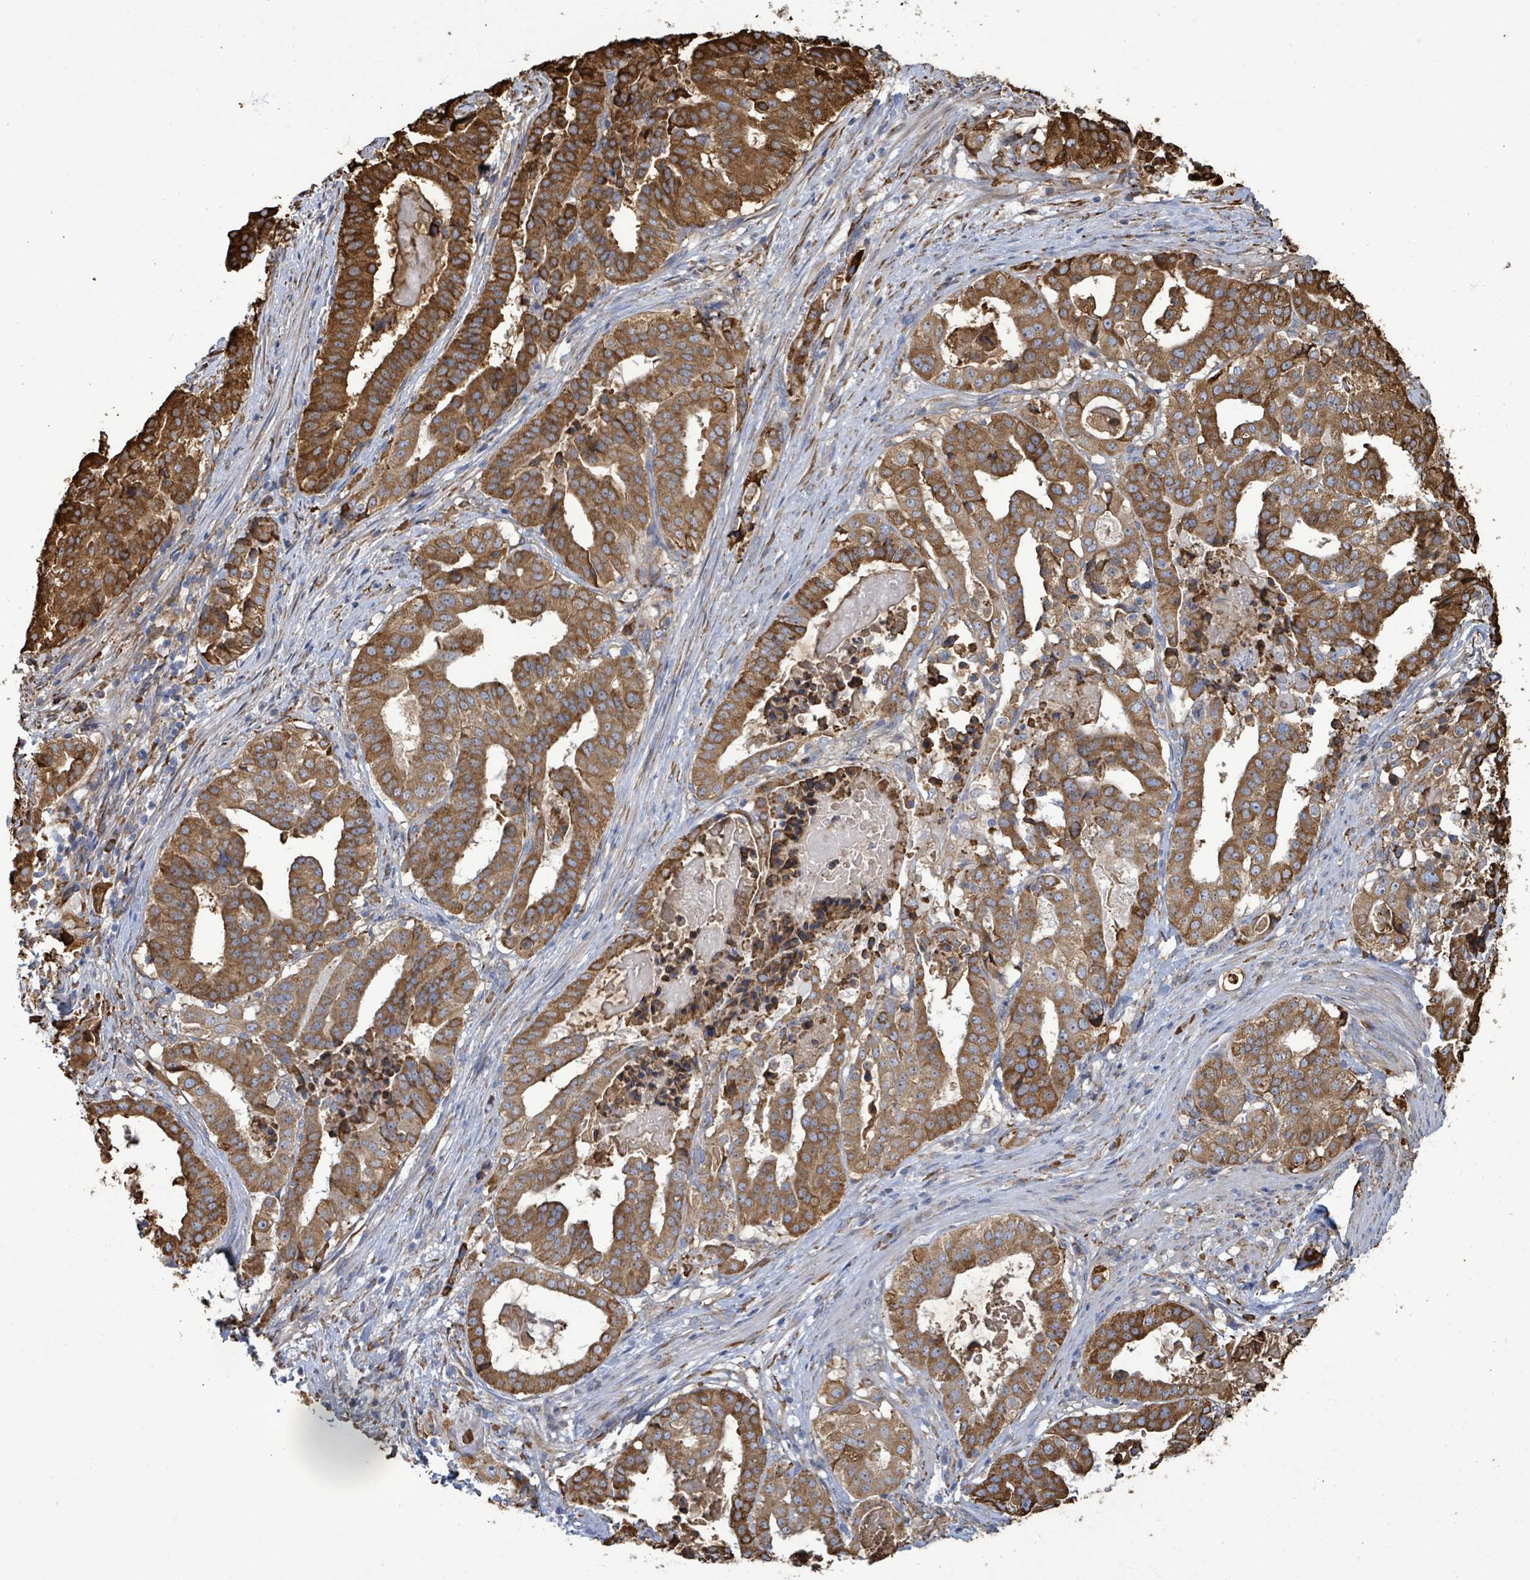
{"staining": {"intensity": "strong", "quantity": ">75%", "location": "cytoplasmic/membranous"}, "tissue": "stomach cancer", "cell_type": "Tumor cells", "image_type": "cancer", "snomed": [{"axis": "morphology", "description": "Adenocarcinoma, NOS"}, {"axis": "topography", "description": "Stomach"}], "caption": "A micrograph of human stomach cancer (adenocarcinoma) stained for a protein displays strong cytoplasmic/membranous brown staining in tumor cells.", "gene": "RFPL4A", "patient": {"sex": "male", "age": 48}}